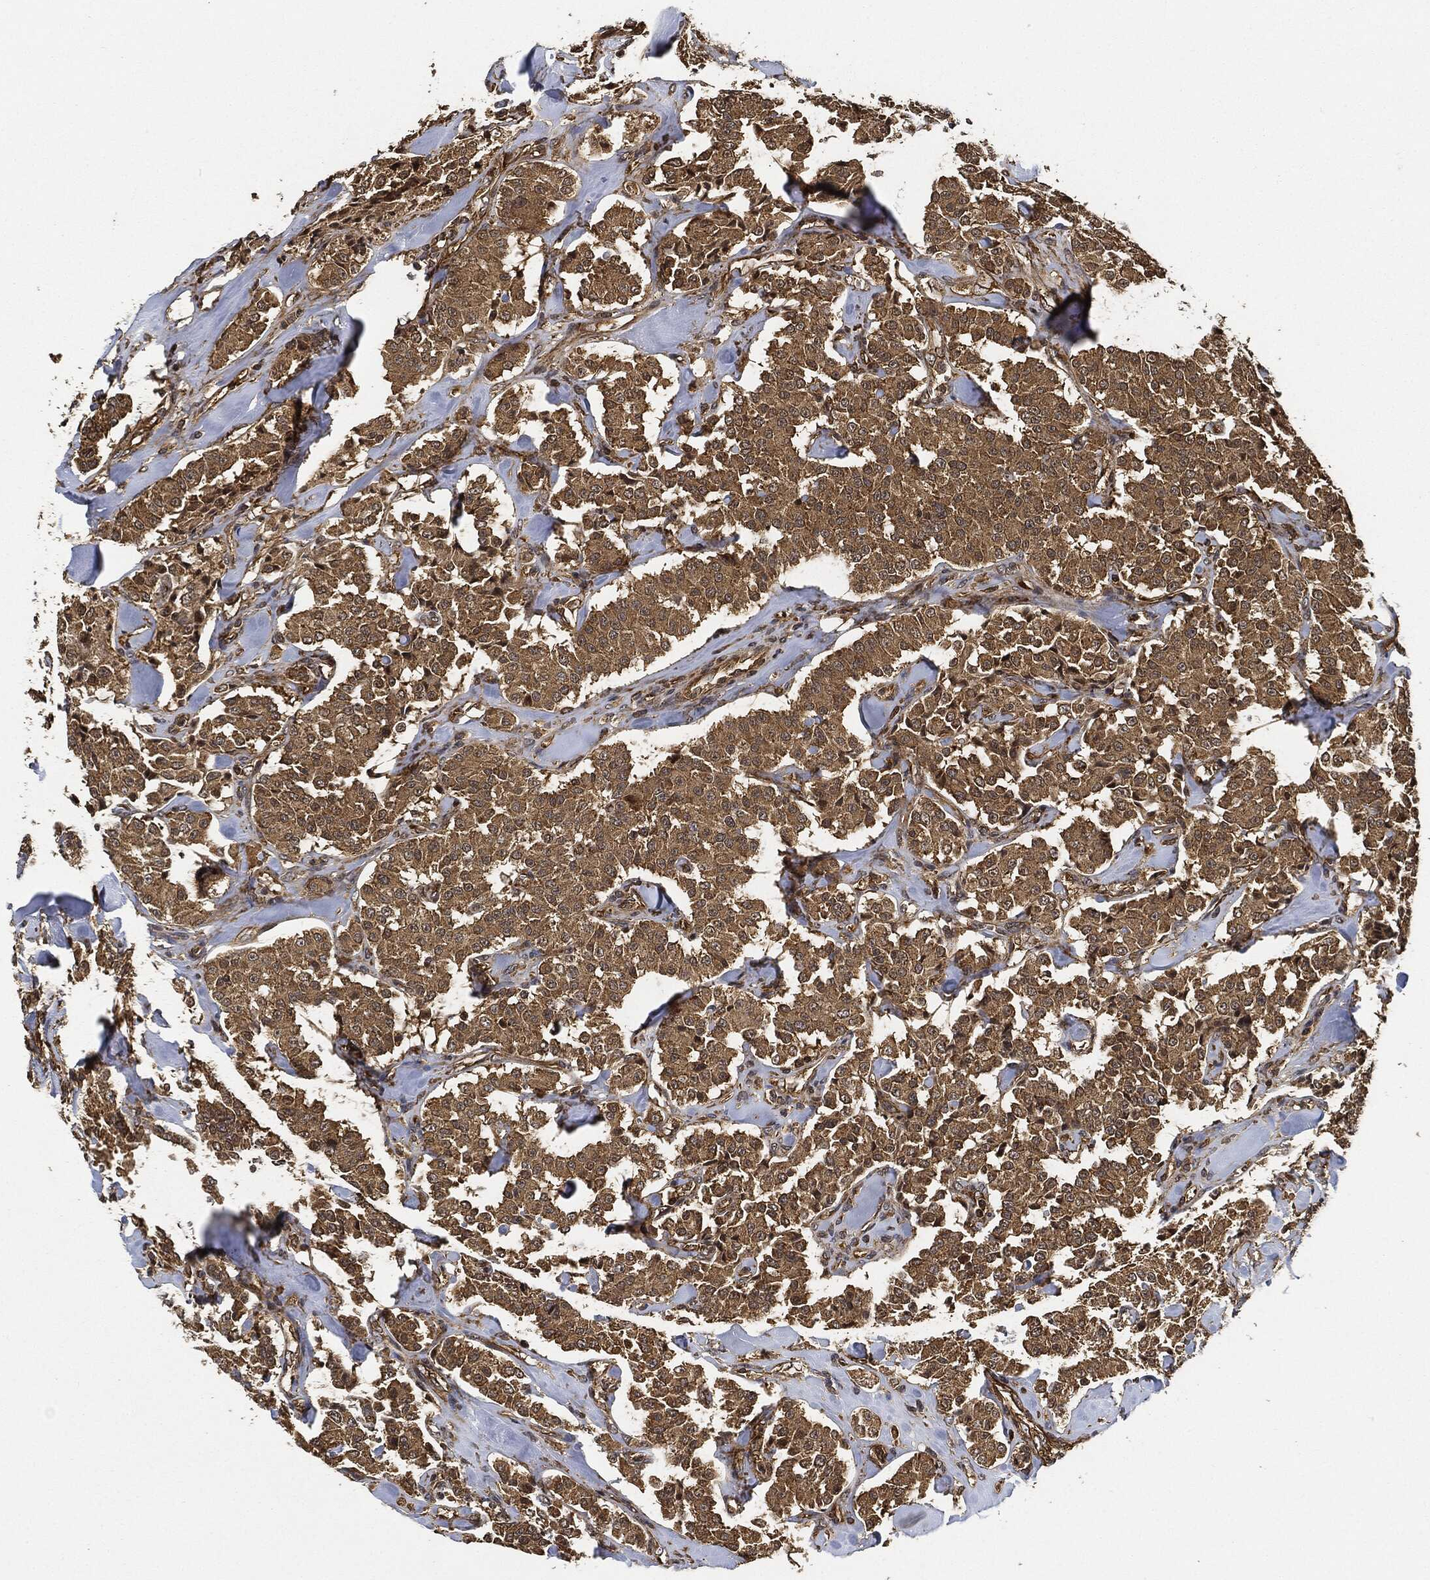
{"staining": {"intensity": "moderate", "quantity": ">75%", "location": "cytoplasmic/membranous"}, "tissue": "carcinoid", "cell_type": "Tumor cells", "image_type": "cancer", "snomed": [{"axis": "morphology", "description": "Carcinoid, malignant, NOS"}, {"axis": "topography", "description": "Pancreas"}], "caption": "IHC histopathology image of human carcinoid stained for a protein (brown), which displays medium levels of moderate cytoplasmic/membranous expression in approximately >75% of tumor cells.", "gene": "CEP290", "patient": {"sex": "male", "age": 41}}